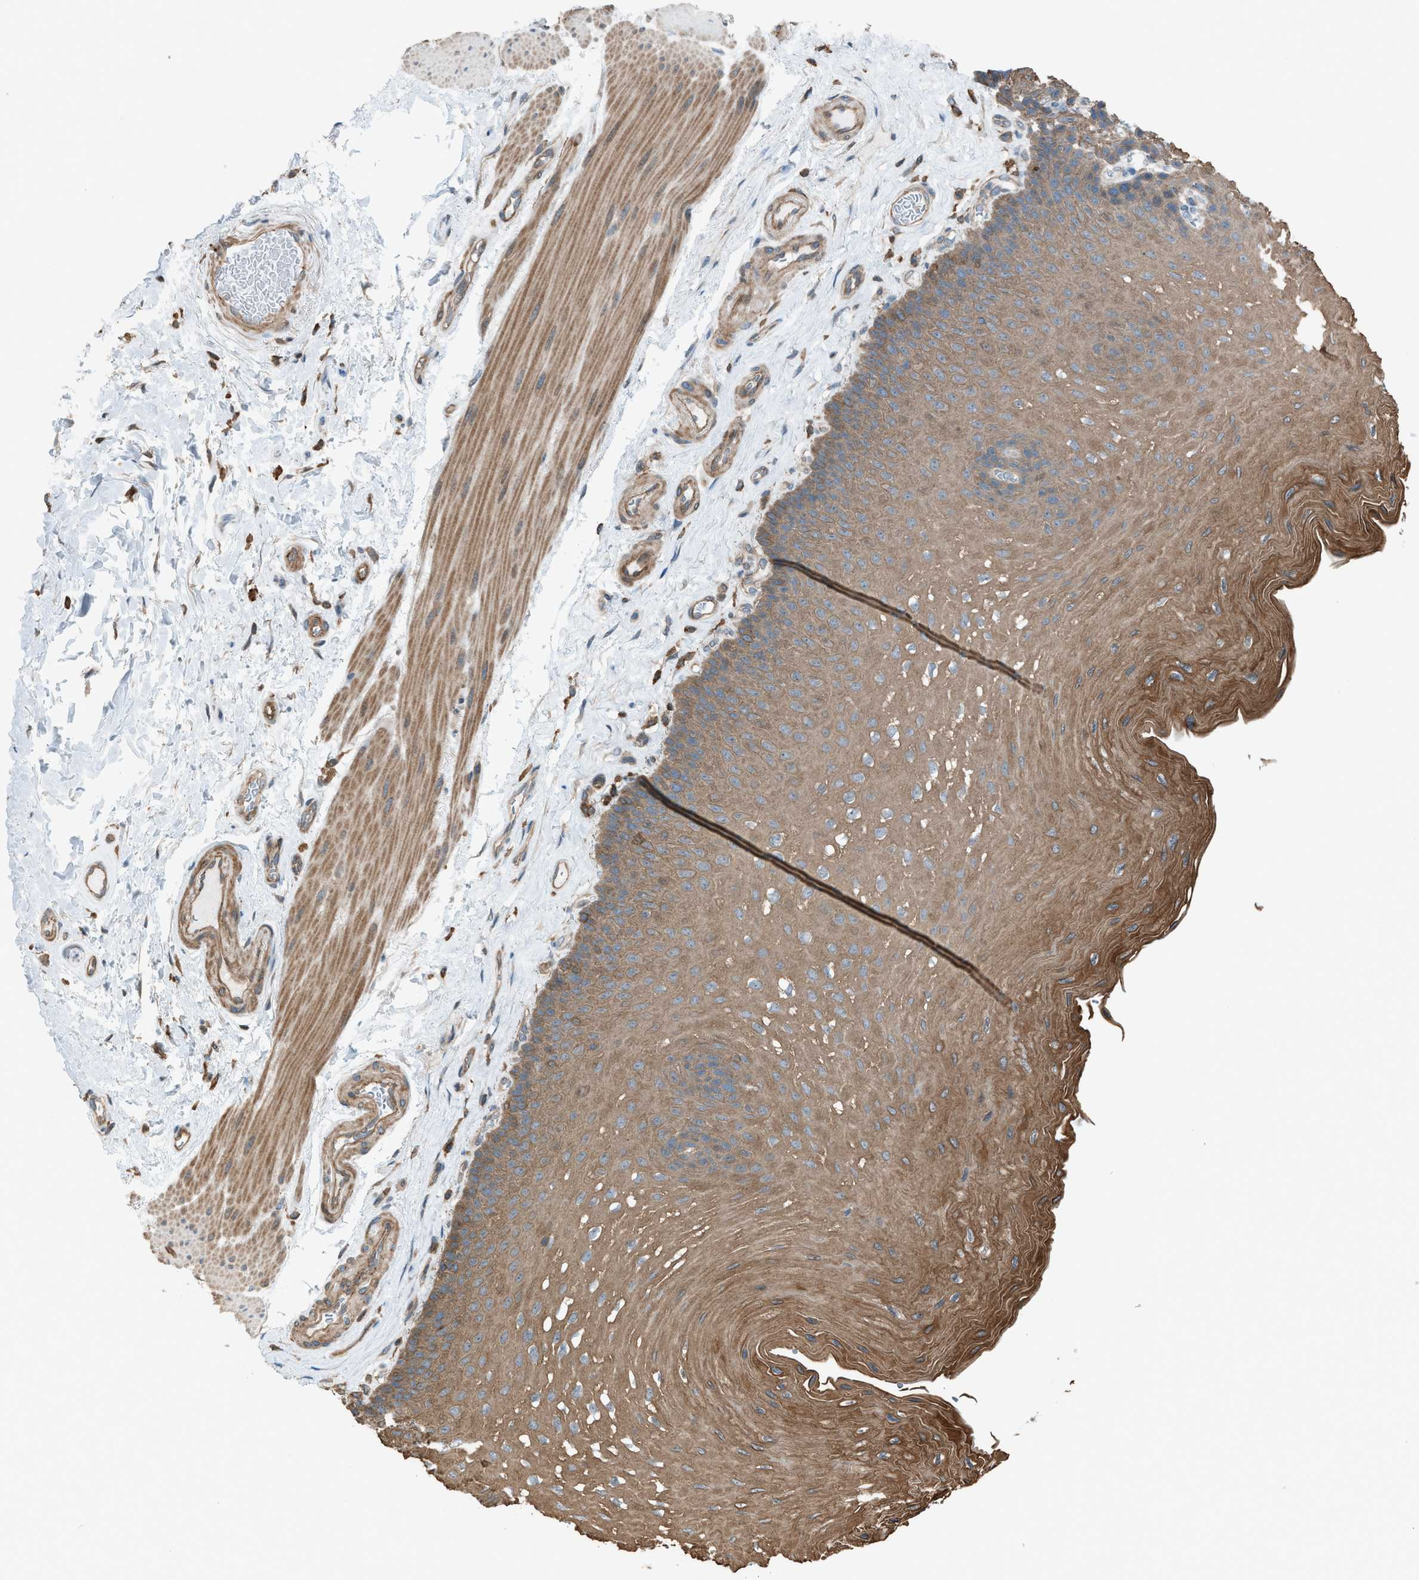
{"staining": {"intensity": "moderate", "quantity": ">75%", "location": "cytoplasmic/membranous"}, "tissue": "esophagus", "cell_type": "Squamous epithelial cells", "image_type": "normal", "snomed": [{"axis": "morphology", "description": "Normal tissue, NOS"}, {"axis": "topography", "description": "Esophagus"}], "caption": "Immunohistochemistry (IHC) photomicrograph of normal human esophagus stained for a protein (brown), which reveals medium levels of moderate cytoplasmic/membranous expression in about >75% of squamous epithelial cells.", "gene": "DYRK1A", "patient": {"sex": "female", "age": 72}}